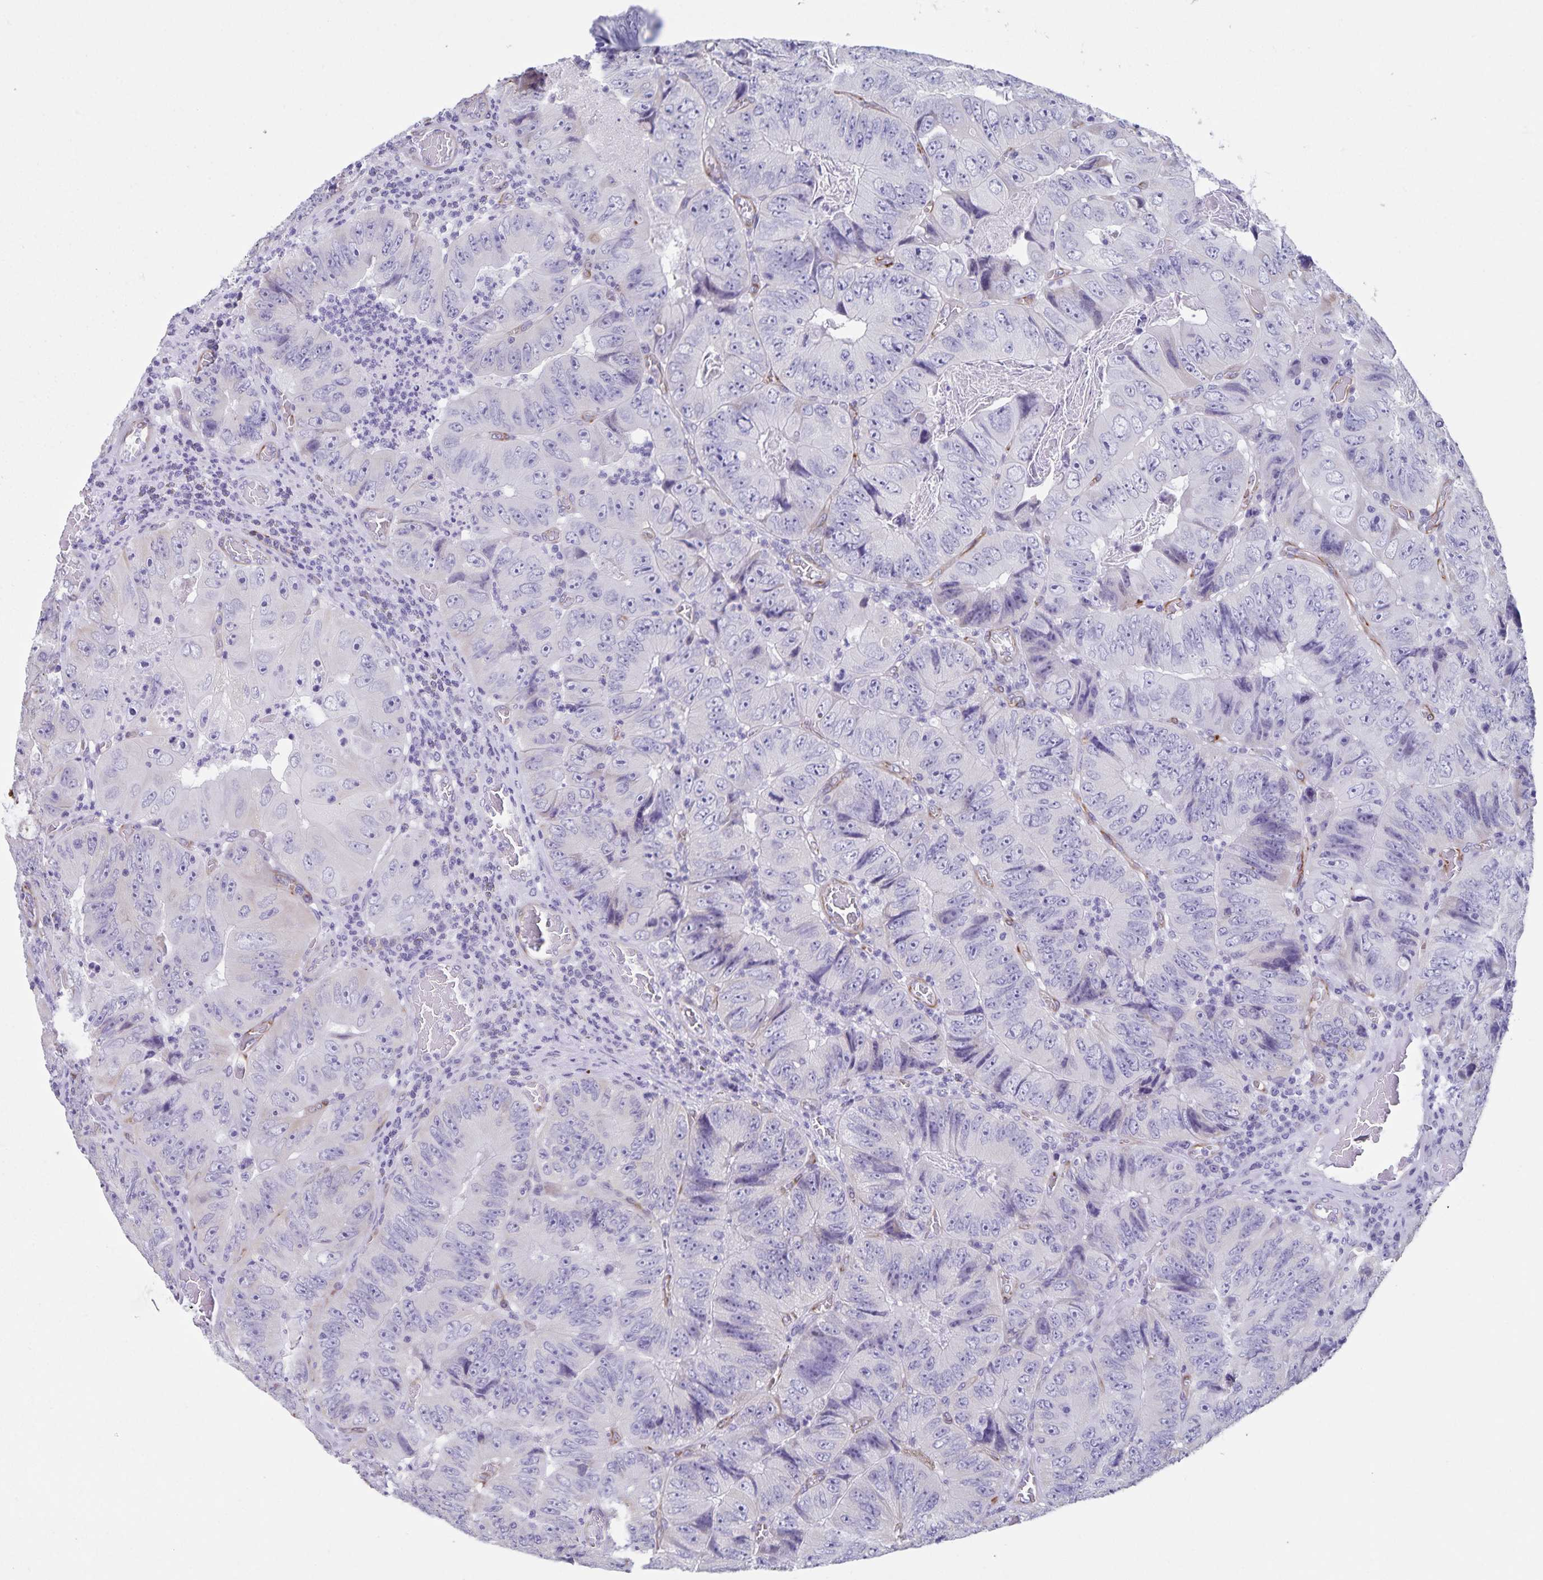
{"staining": {"intensity": "negative", "quantity": "none", "location": "none"}, "tissue": "colorectal cancer", "cell_type": "Tumor cells", "image_type": "cancer", "snomed": [{"axis": "morphology", "description": "Adenocarcinoma, NOS"}, {"axis": "topography", "description": "Colon"}], "caption": "Immunohistochemistry (IHC) of colorectal adenocarcinoma demonstrates no staining in tumor cells.", "gene": "SYNM", "patient": {"sex": "female", "age": 84}}